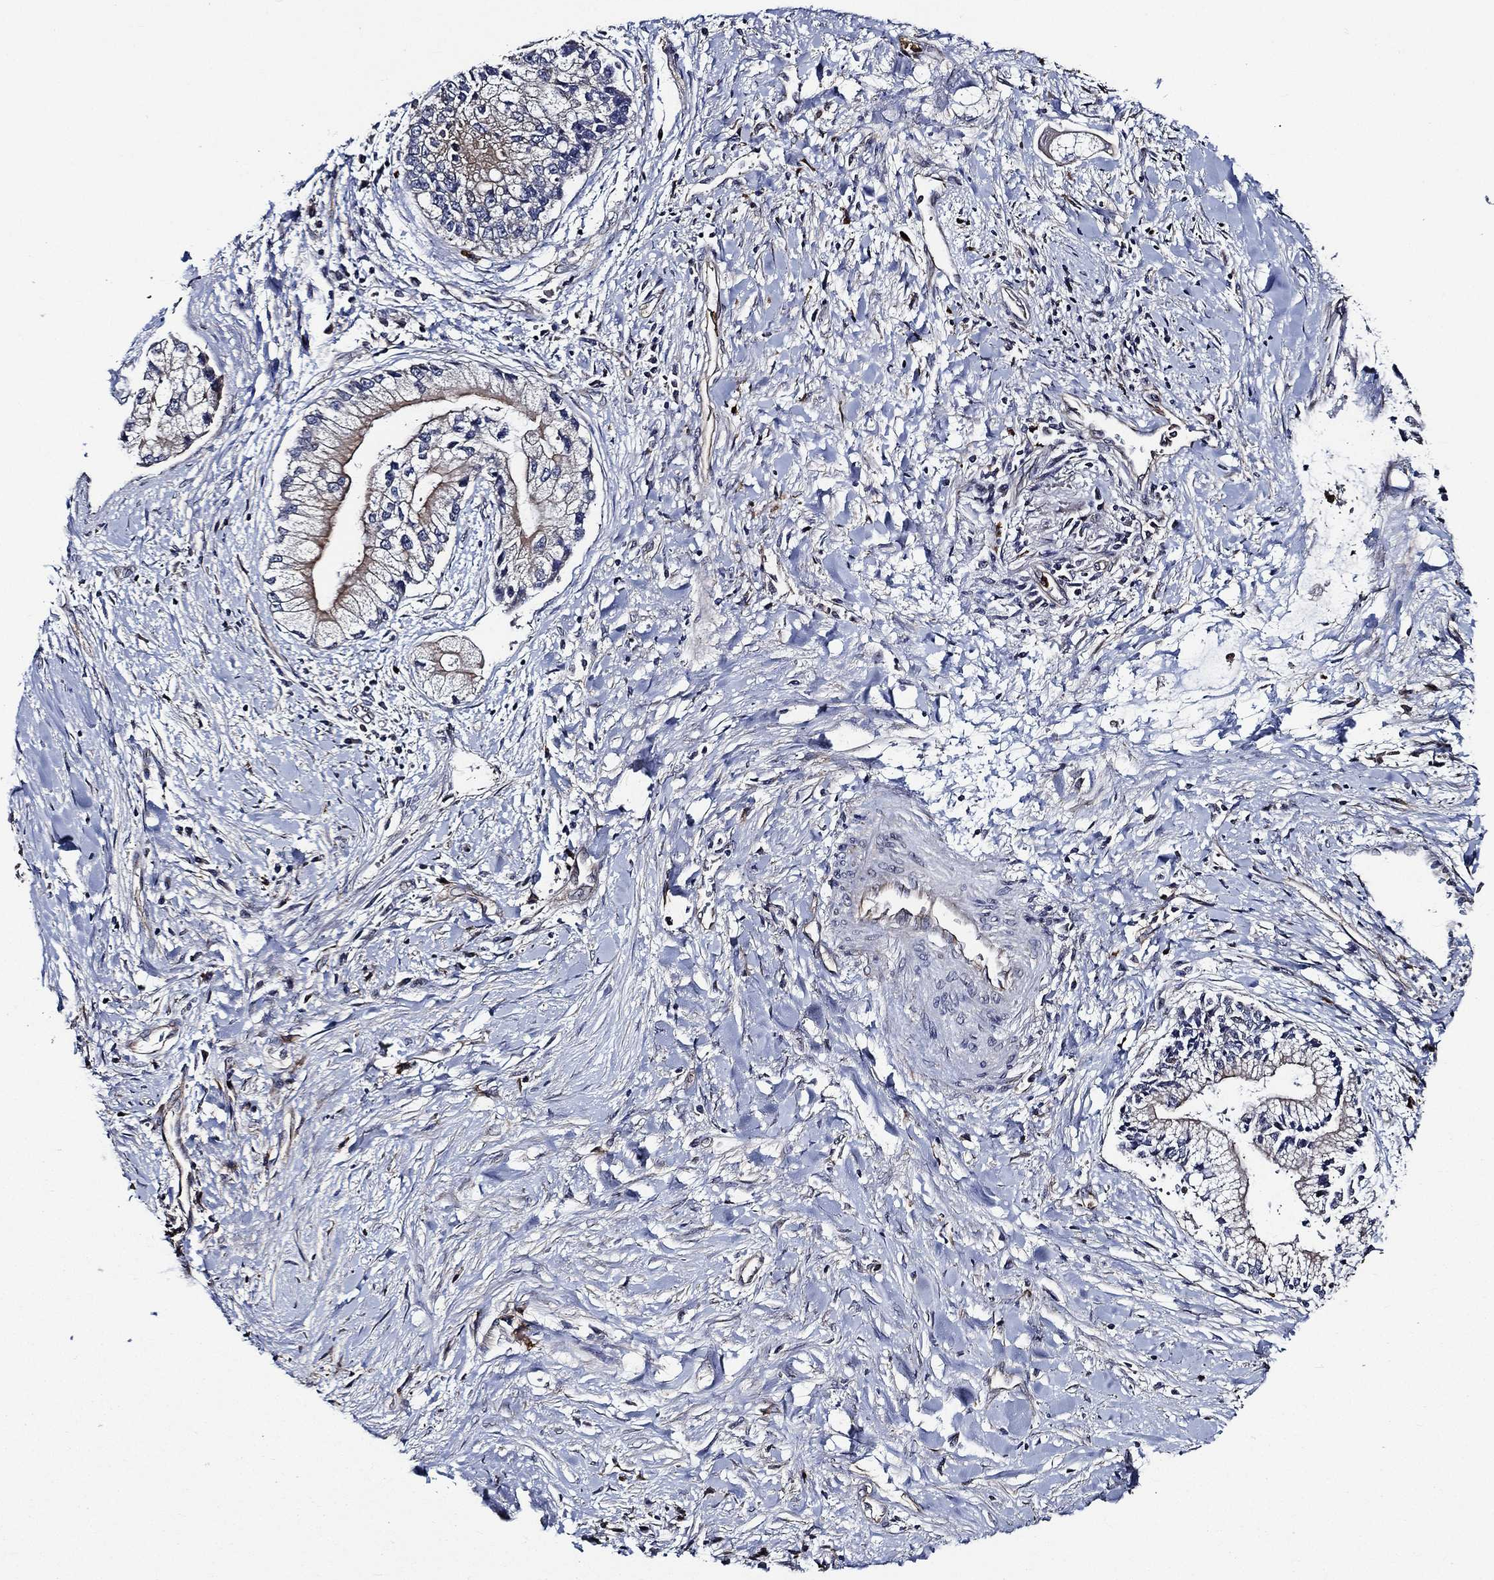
{"staining": {"intensity": "moderate", "quantity": "<25%", "location": "cytoplasmic/membranous"}, "tissue": "liver cancer", "cell_type": "Tumor cells", "image_type": "cancer", "snomed": [{"axis": "morphology", "description": "Cholangiocarcinoma"}, {"axis": "topography", "description": "Liver"}], "caption": "DAB immunohistochemical staining of liver cancer displays moderate cytoplasmic/membranous protein expression in approximately <25% of tumor cells. The protein of interest is shown in brown color, while the nuclei are stained blue.", "gene": "KIF20B", "patient": {"sex": "male", "age": 50}}